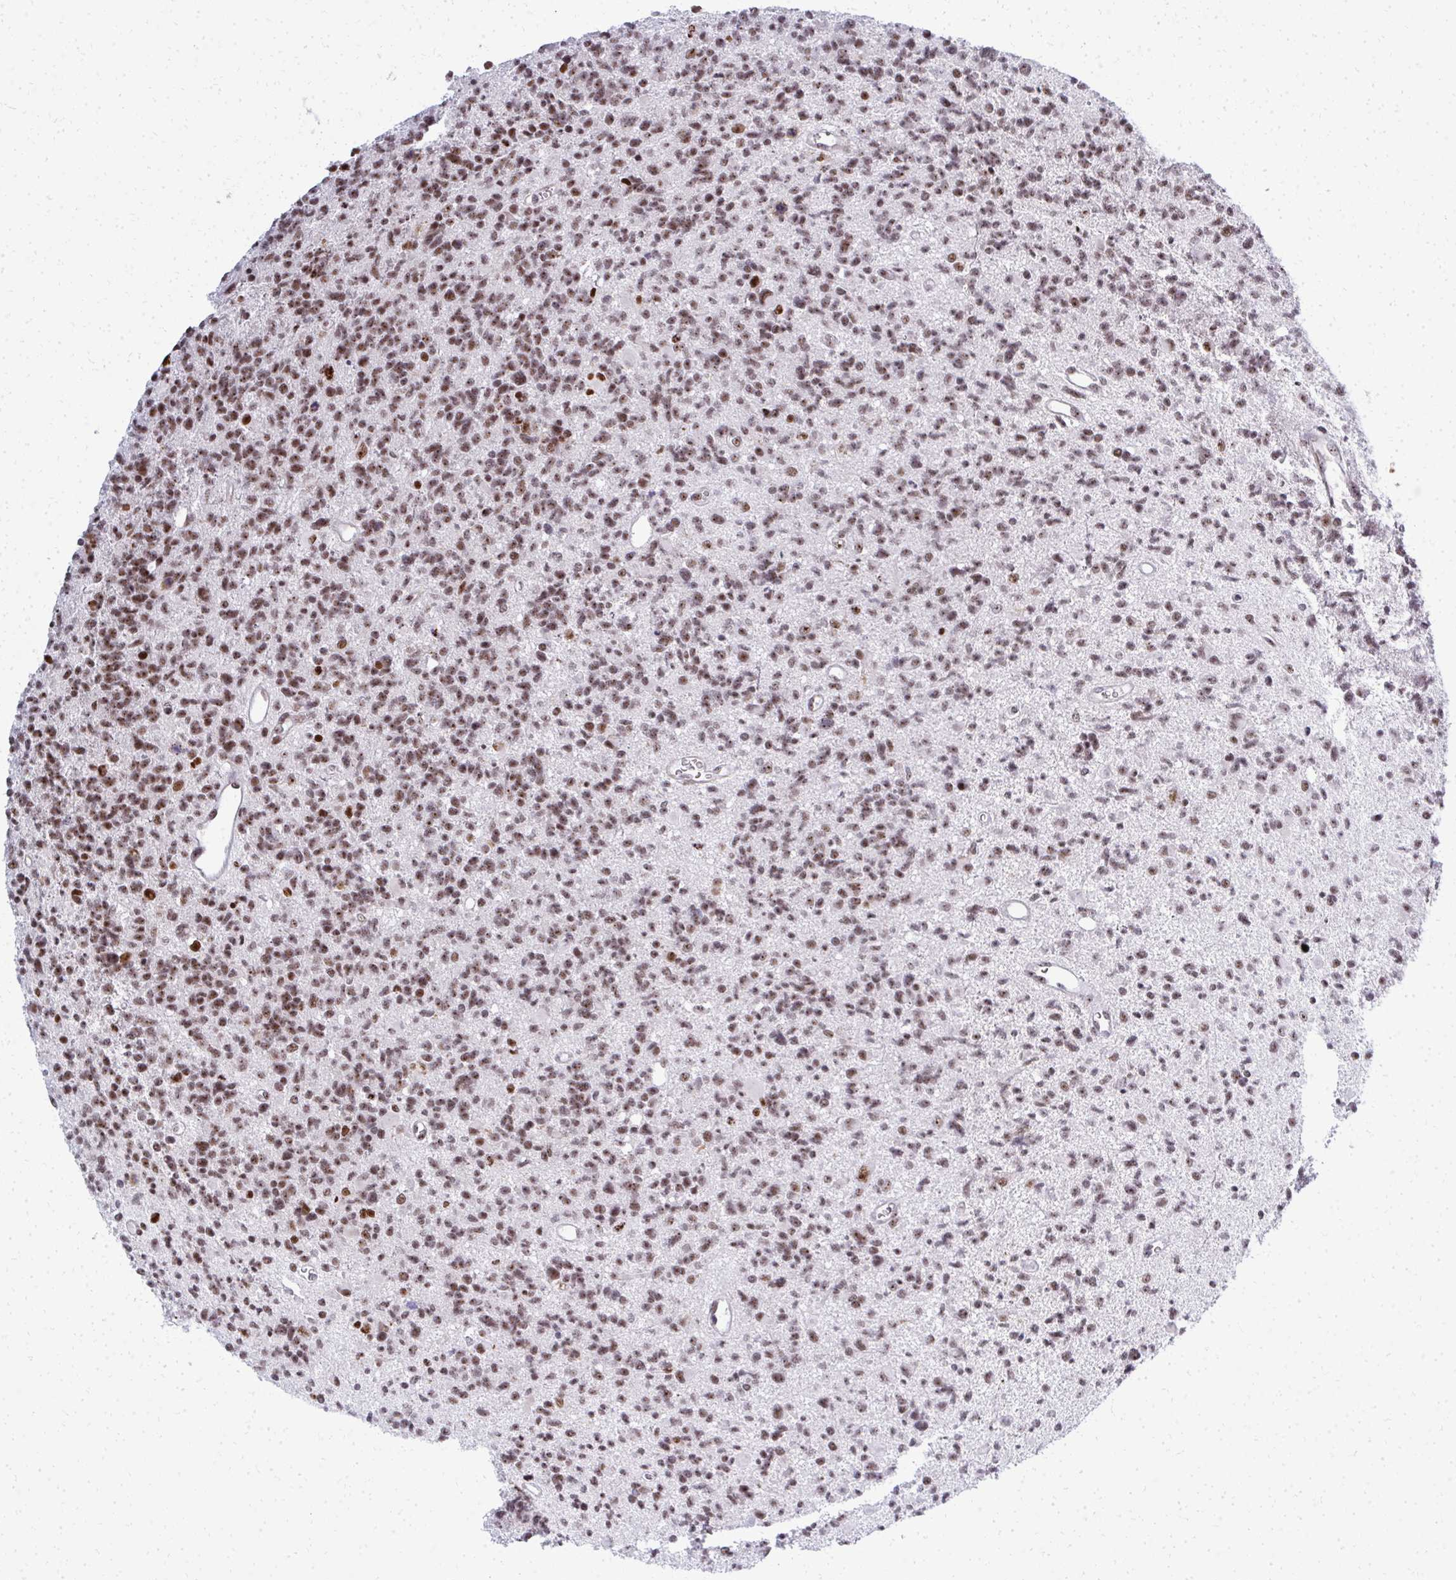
{"staining": {"intensity": "moderate", "quantity": ">75%", "location": "nuclear"}, "tissue": "glioma", "cell_type": "Tumor cells", "image_type": "cancer", "snomed": [{"axis": "morphology", "description": "Glioma, malignant, High grade"}, {"axis": "topography", "description": "Brain"}], "caption": "Tumor cells display medium levels of moderate nuclear positivity in about >75% of cells in human malignant glioma (high-grade).", "gene": "SIRT7", "patient": {"sex": "male", "age": 29}}